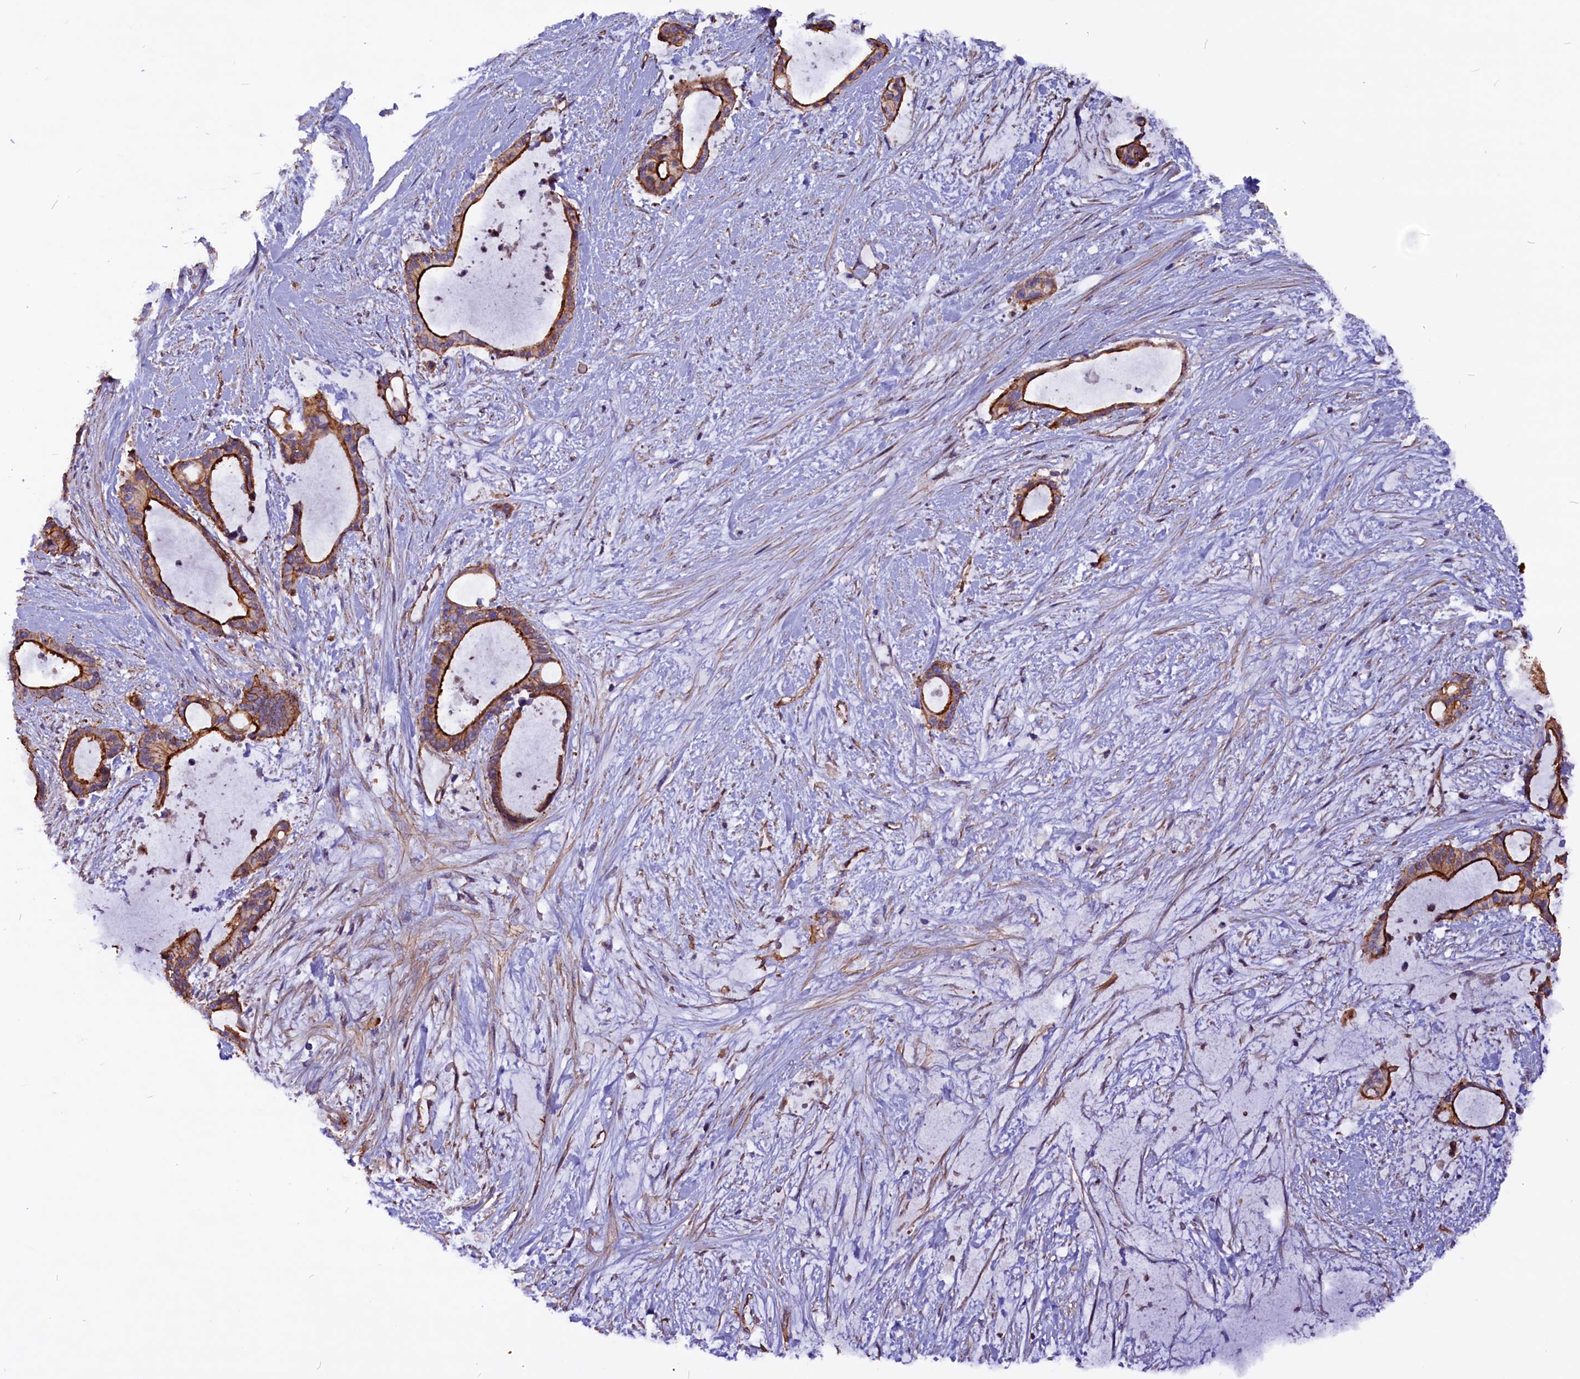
{"staining": {"intensity": "moderate", "quantity": ">75%", "location": "cytoplasmic/membranous"}, "tissue": "liver cancer", "cell_type": "Tumor cells", "image_type": "cancer", "snomed": [{"axis": "morphology", "description": "Normal tissue, NOS"}, {"axis": "morphology", "description": "Cholangiocarcinoma"}, {"axis": "topography", "description": "Liver"}, {"axis": "topography", "description": "Peripheral nerve tissue"}], "caption": "A high-resolution histopathology image shows immunohistochemistry staining of liver cancer, which demonstrates moderate cytoplasmic/membranous positivity in approximately >75% of tumor cells.", "gene": "ZNF749", "patient": {"sex": "female", "age": 73}}